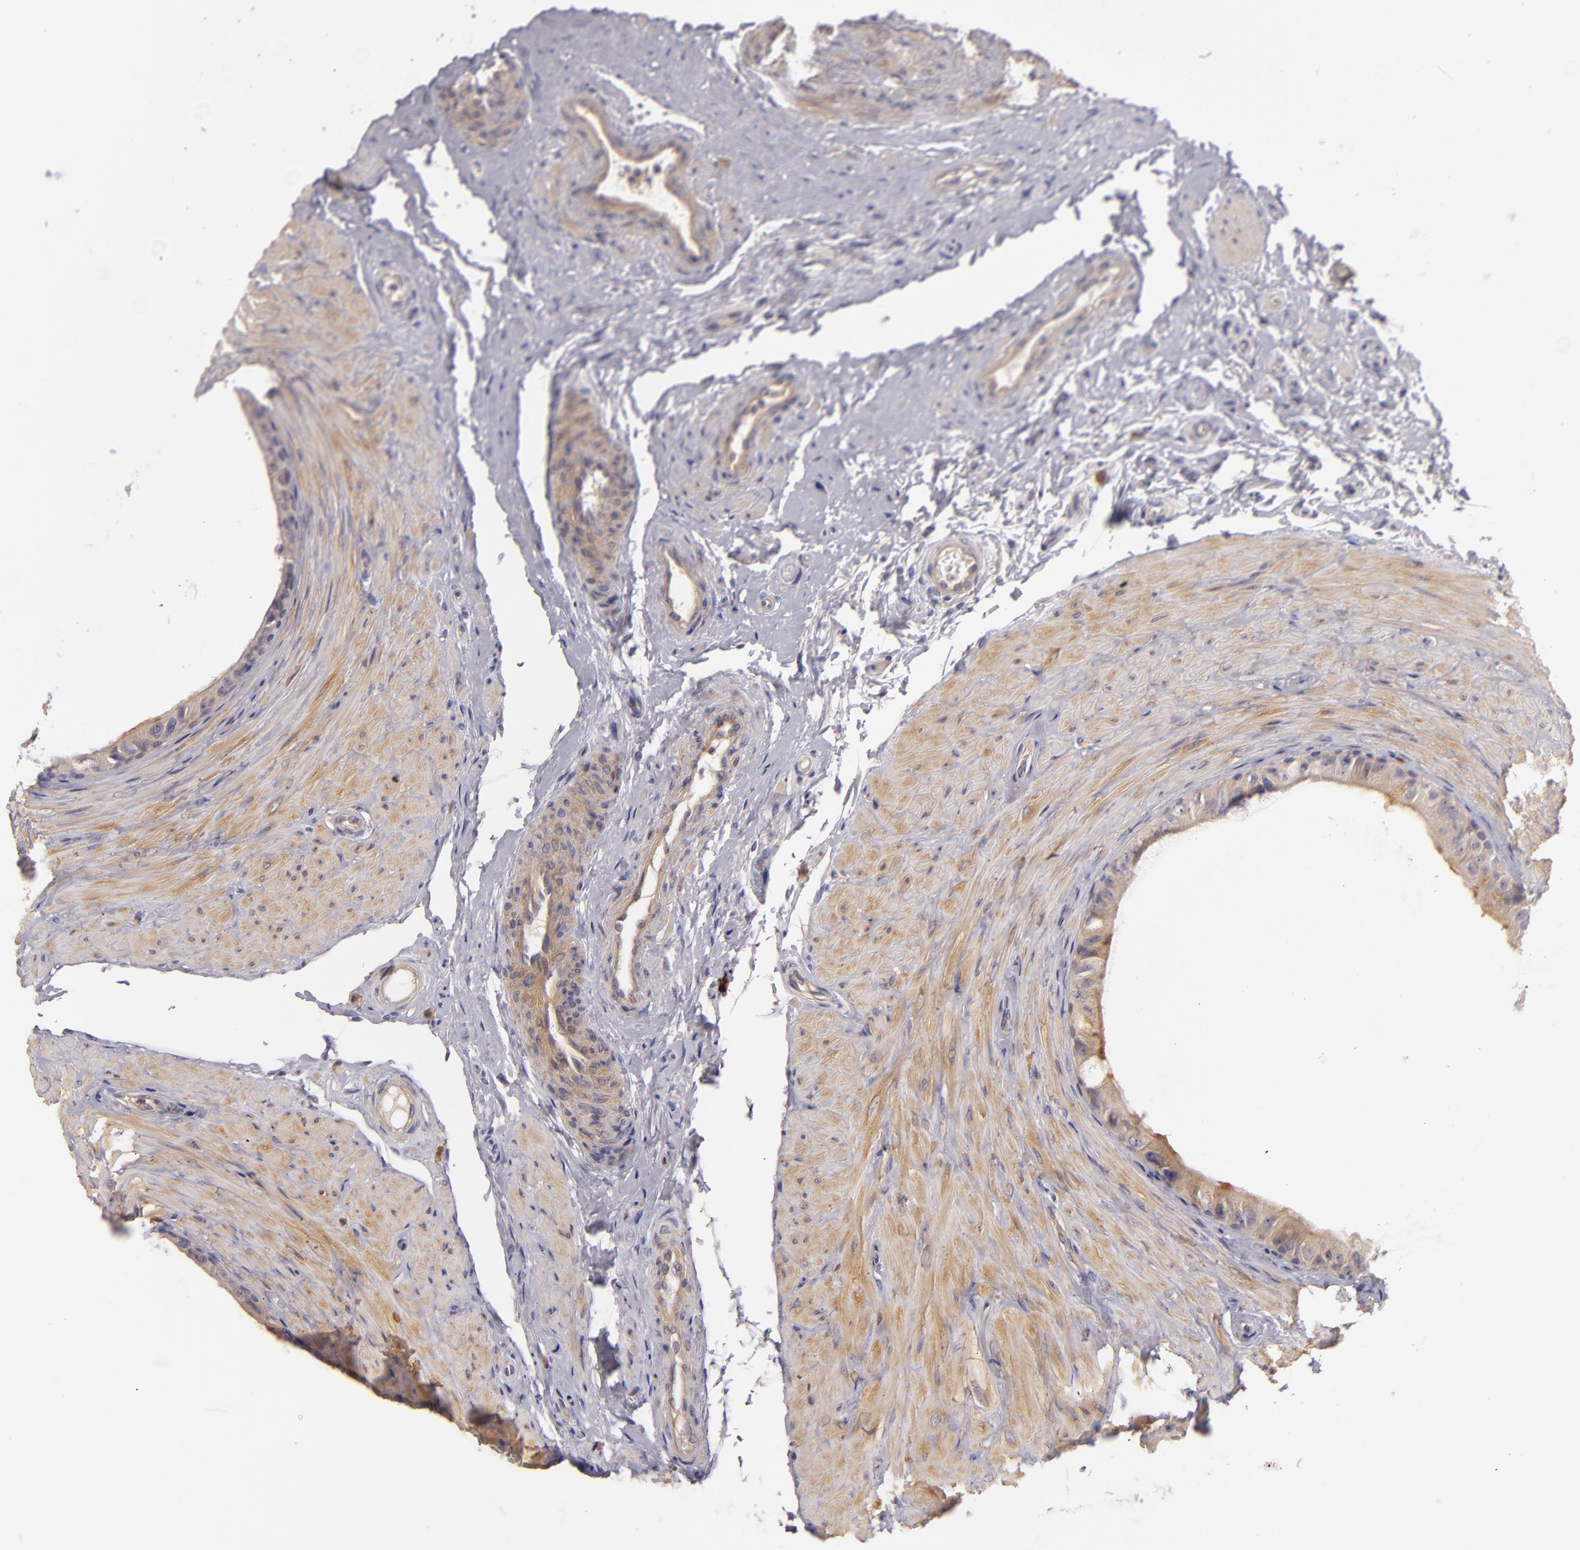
{"staining": {"intensity": "weak", "quantity": "25%-75%", "location": "cytoplasmic/membranous"}, "tissue": "epididymis", "cell_type": "Glandular cells", "image_type": "normal", "snomed": [{"axis": "morphology", "description": "Normal tissue, NOS"}, {"axis": "topography", "description": "Epididymis"}], "caption": "Immunohistochemical staining of benign human epididymis demonstrates 25%-75% levels of weak cytoplasmic/membranous protein expression in approximately 25%-75% of glandular cells.", "gene": "CD83", "patient": {"sex": "male", "age": 68}}